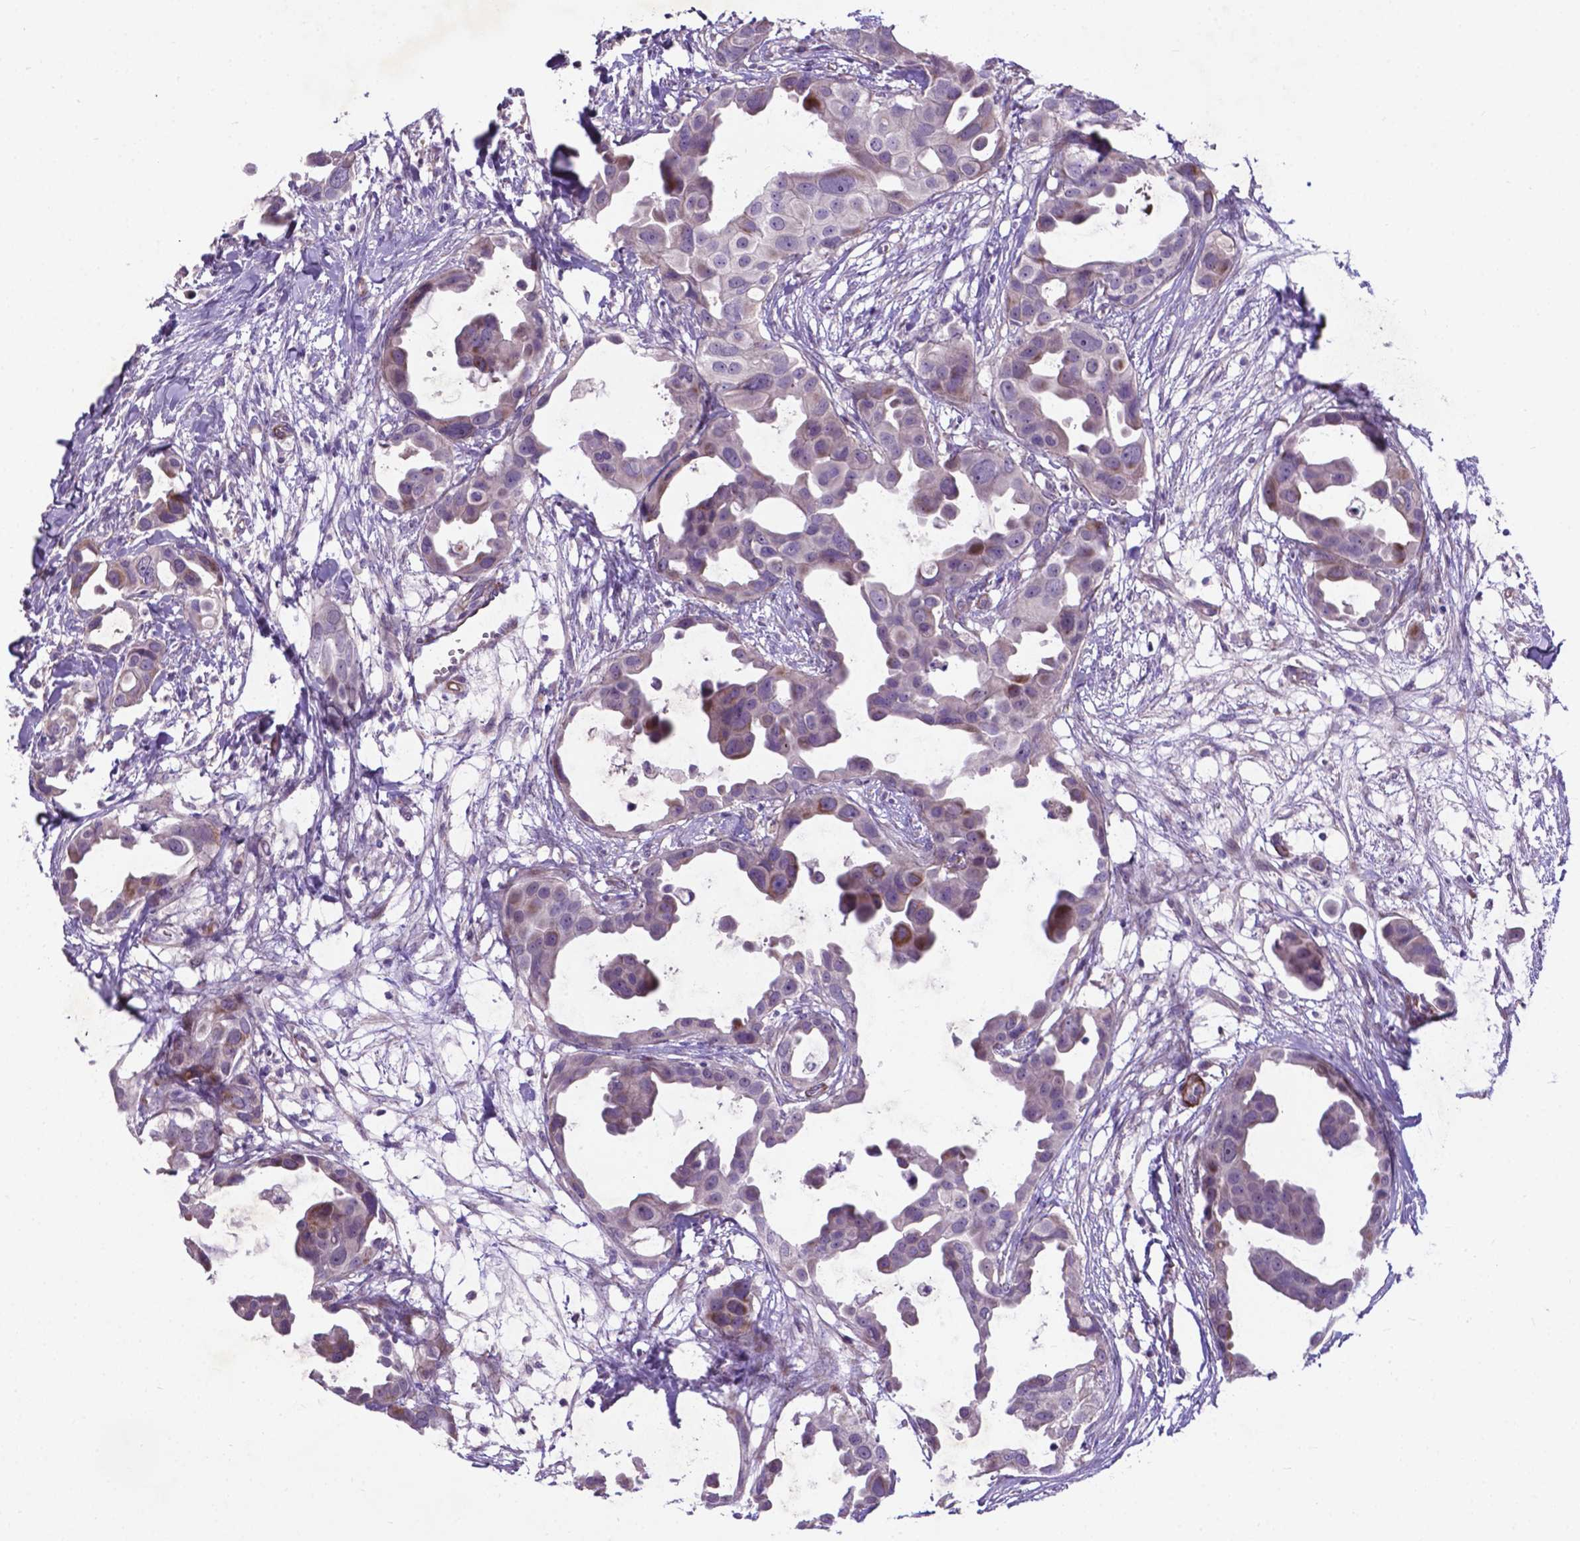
{"staining": {"intensity": "negative", "quantity": "none", "location": "none"}, "tissue": "breast cancer", "cell_type": "Tumor cells", "image_type": "cancer", "snomed": [{"axis": "morphology", "description": "Duct carcinoma"}, {"axis": "topography", "description": "Breast"}], "caption": "The photomicrograph exhibits no staining of tumor cells in breast cancer (intraductal carcinoma).", "gene": "PFKFB4", "patient": {"sex": "female", "age": 38}}